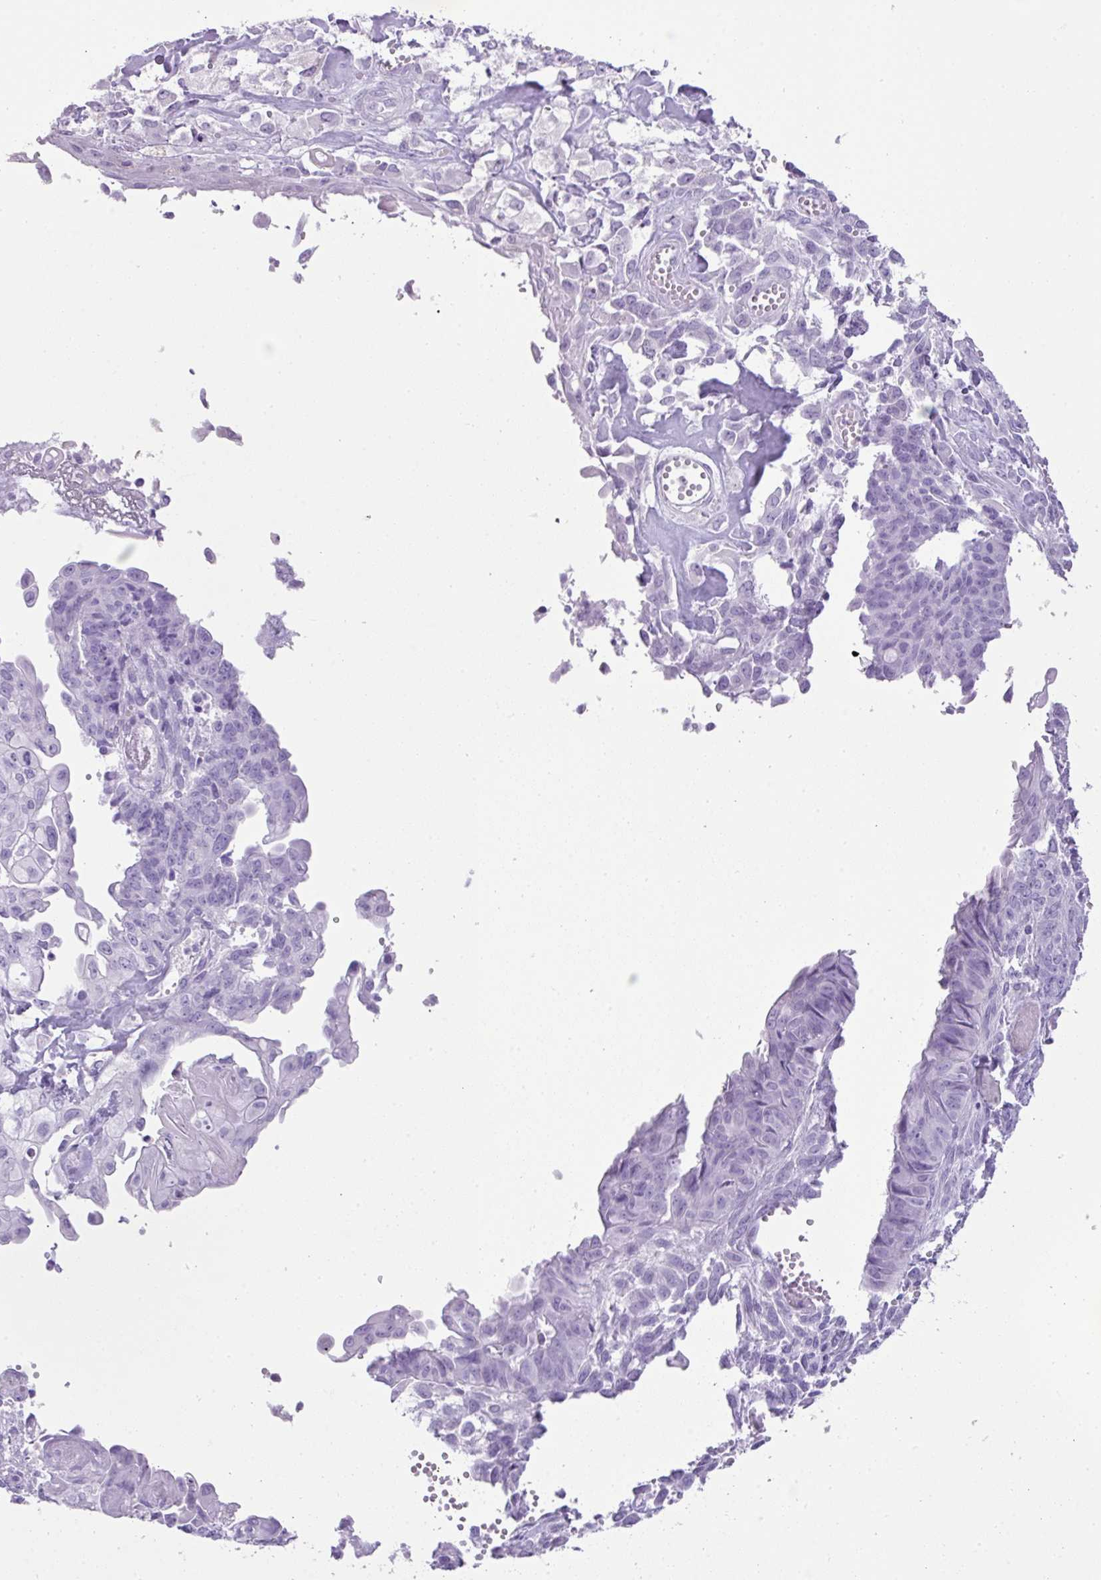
{"staining": {"intensity": "negative", "quantity": "none", "location": "none"}, "tissue": "endometrial cancer", "cell_type": "Tumor cells", "image_type": "cancer", "snomed": [{"axis": "morphology", "description": "Adenocarcinoma, NOS"}, {"axis": "topography", "description": "Endometrium"}], "caption": "DAB immunohistochemical staining of endometrial cancer reveals no significant expression in tumor cells. (Stains: DAB IHC with hematoxylin counter stain, Microscopy: brightfield microscopy at high magnification).", "gene": "TNP1", "patient": {"sex": "female", "age": 32}}